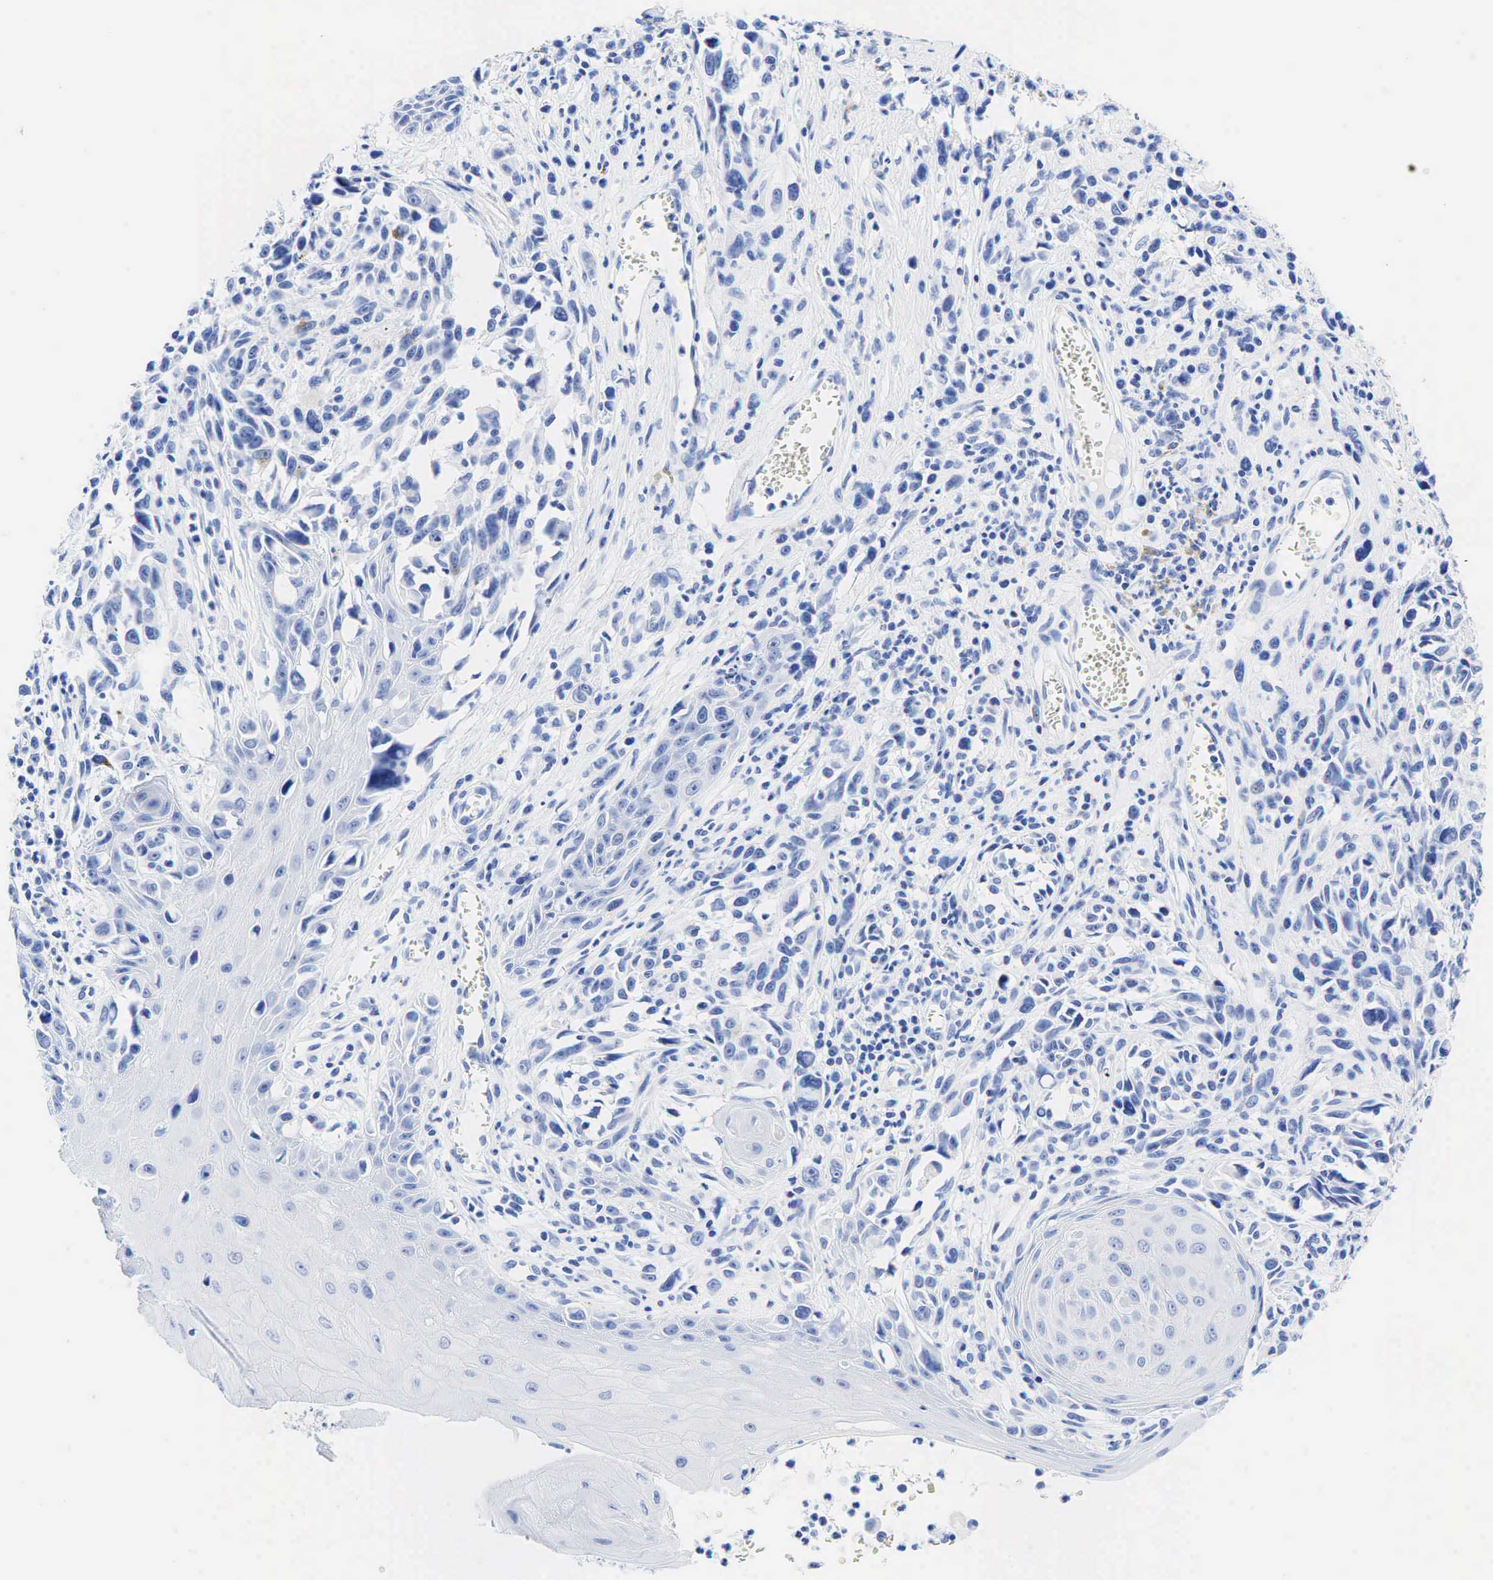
{"staining": {"intensity": "negative", "quantity": "none", "location": "none"}, "tissue": "melanoma", "cell_type": "Tumor cells", "image_type": "cancer", "snomed": [{"axis": "morphology", "description": "Malignant melanoma, NOS"}, {"axis": "topography", "description": "Skin"}], "caption": "An image of human malignant melanoma is negative for staining in tumor cells. (DAB IHC with hematoxylin counter stain).", "gene": "KRT18", "patient": {"sex": "female", "age": 82}}